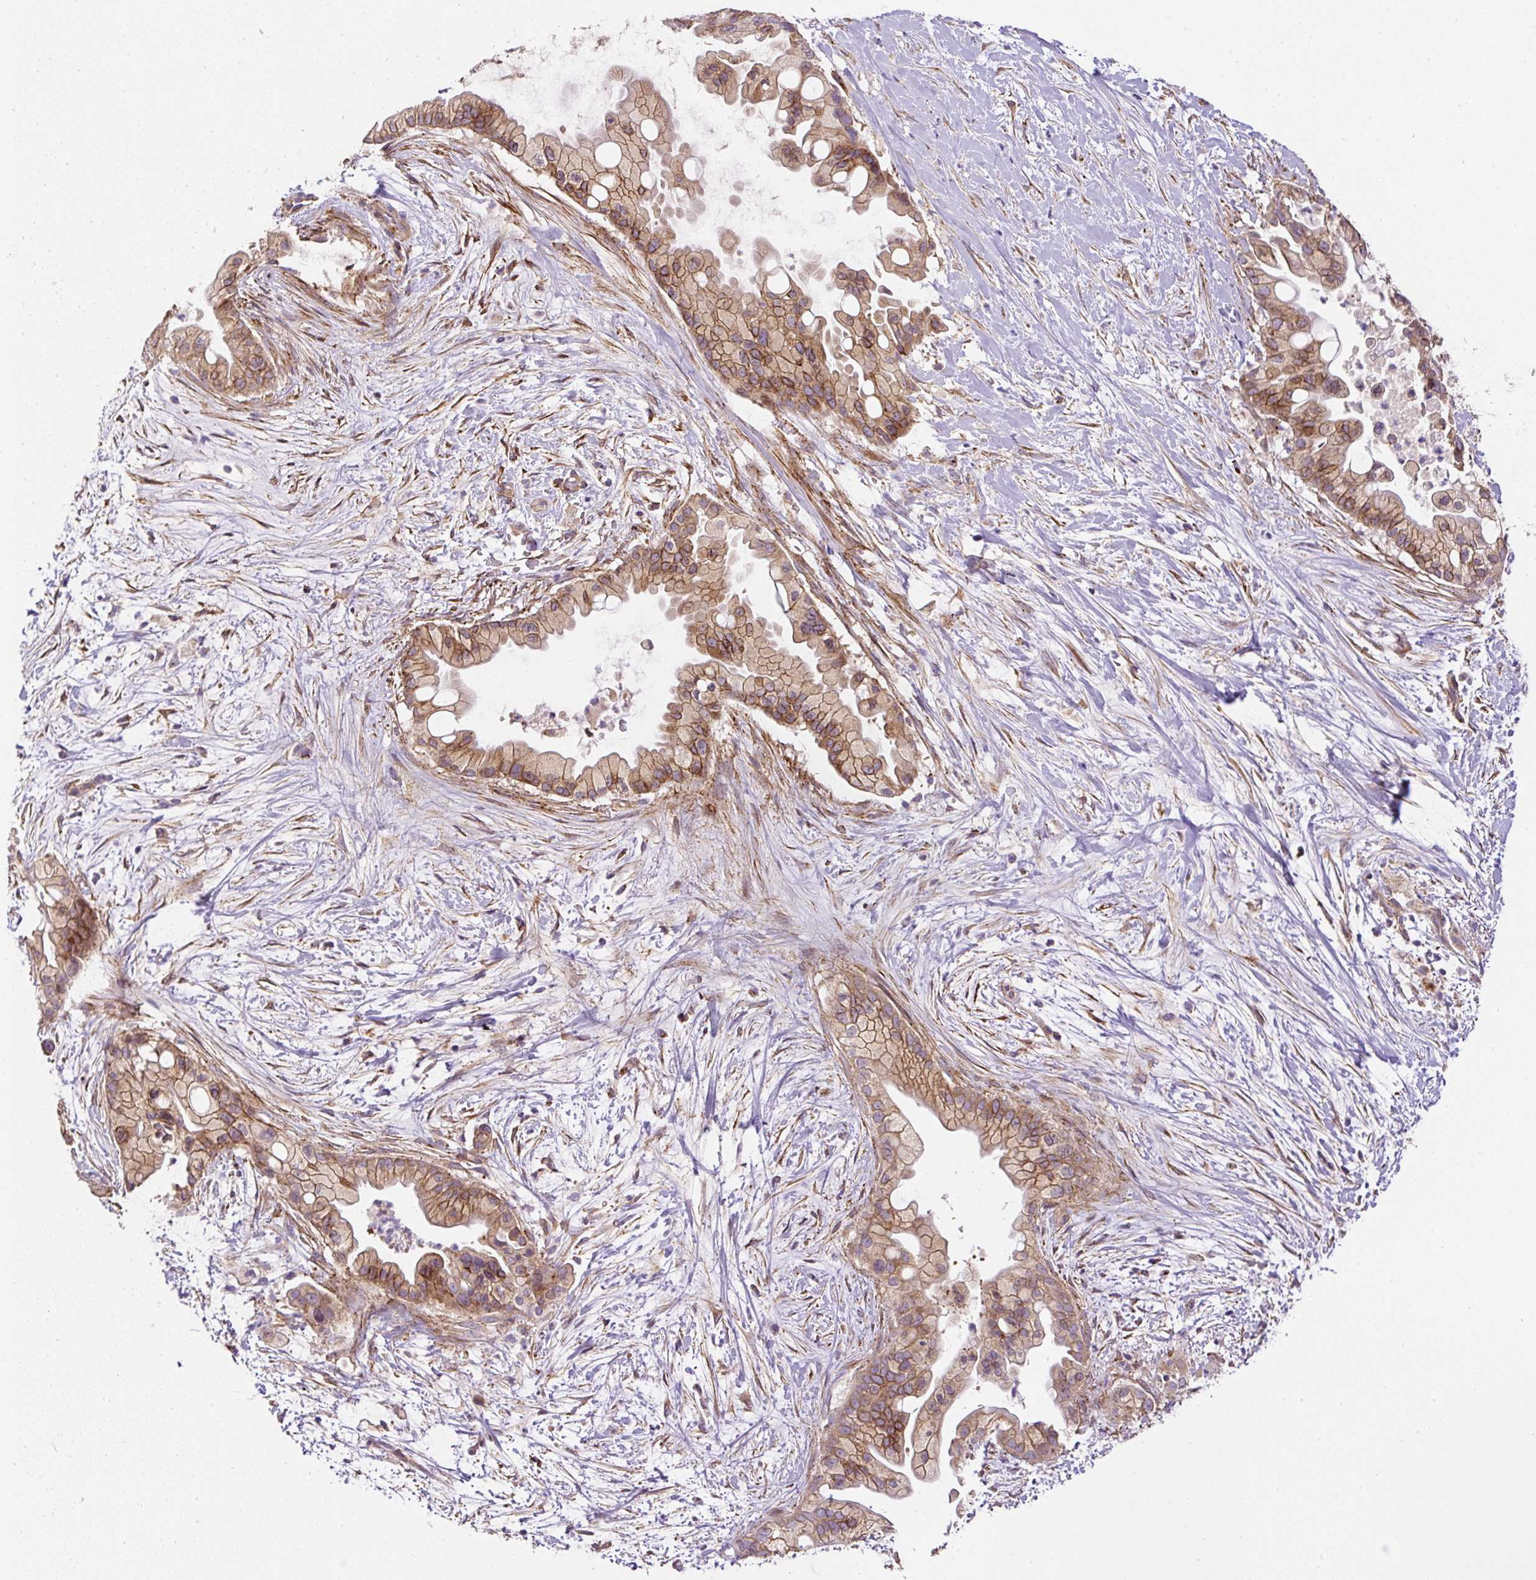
{"staining": {"intensity": "moderate", "quantity": ">75%", "location": "cytoplasmic/membranous"}, "tissue": "pancreatic cancer", "cell_type": "Tumor cells", "image_type": "cancer", "snomed": [{"axis": "morphology", "description": "Adenocarcinoma, NOS"}, {"axis": "topography", "description": "Pancreas"}], "caption": "Immunohistochemistry (IHC) photomicrograph of neoplastic tissue: human pancreatic cancer (adenocarcinoma) stained using immunohistochemistry (IHC) reveals medium levels of moderate protein expression localized specifically in the cytoplasmic/membranous of tumor cells, appearing as a cytoplasmic/membranous brown color.", "gene": "RNF170", "patient": {"sex": "female", "age": 69}}